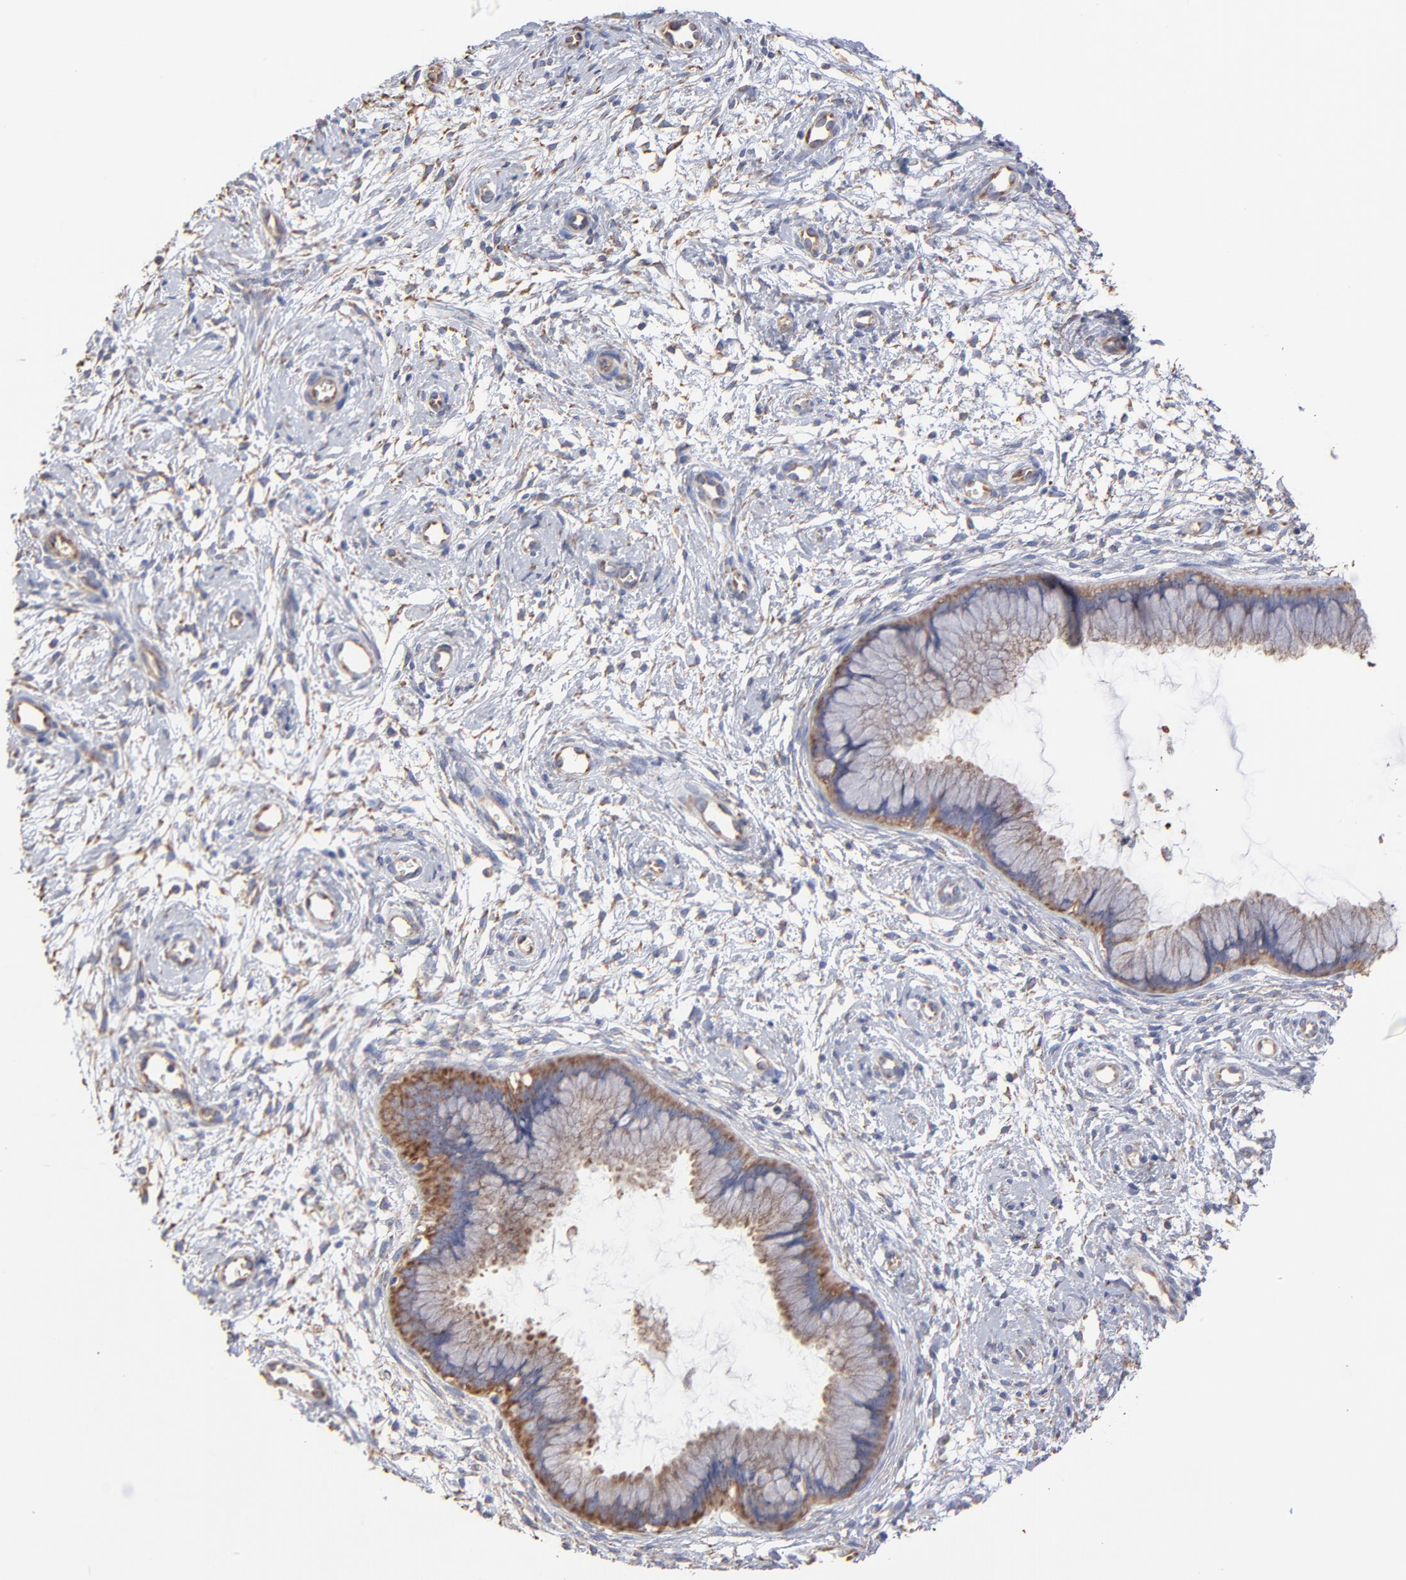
{"staining": {"intensity": "moderate", "quantity": ">75%", "location": "cytoplasmic/membranous"}, "tissue": "cervix", "cell_type": "Glandular cells", "image_type": "normal", "snomed": [{"axis": "morphology", "description": "Normal tissue, NOS"}, {"axis": "topography", "description": "Cervix"}], "caption": "The image displays a brown stain indicating the presence of a protein in the cytoplasmic/membranous of glandular cells in cervix. The staining is performed using DAB (3,3'-diaminobenzidine) brown chromogen to label protein expression. The nuclei are counter-stained blue using hematoxylin.", "gene": "RPL3", "patient": {"sex": "female", "age": 39}}